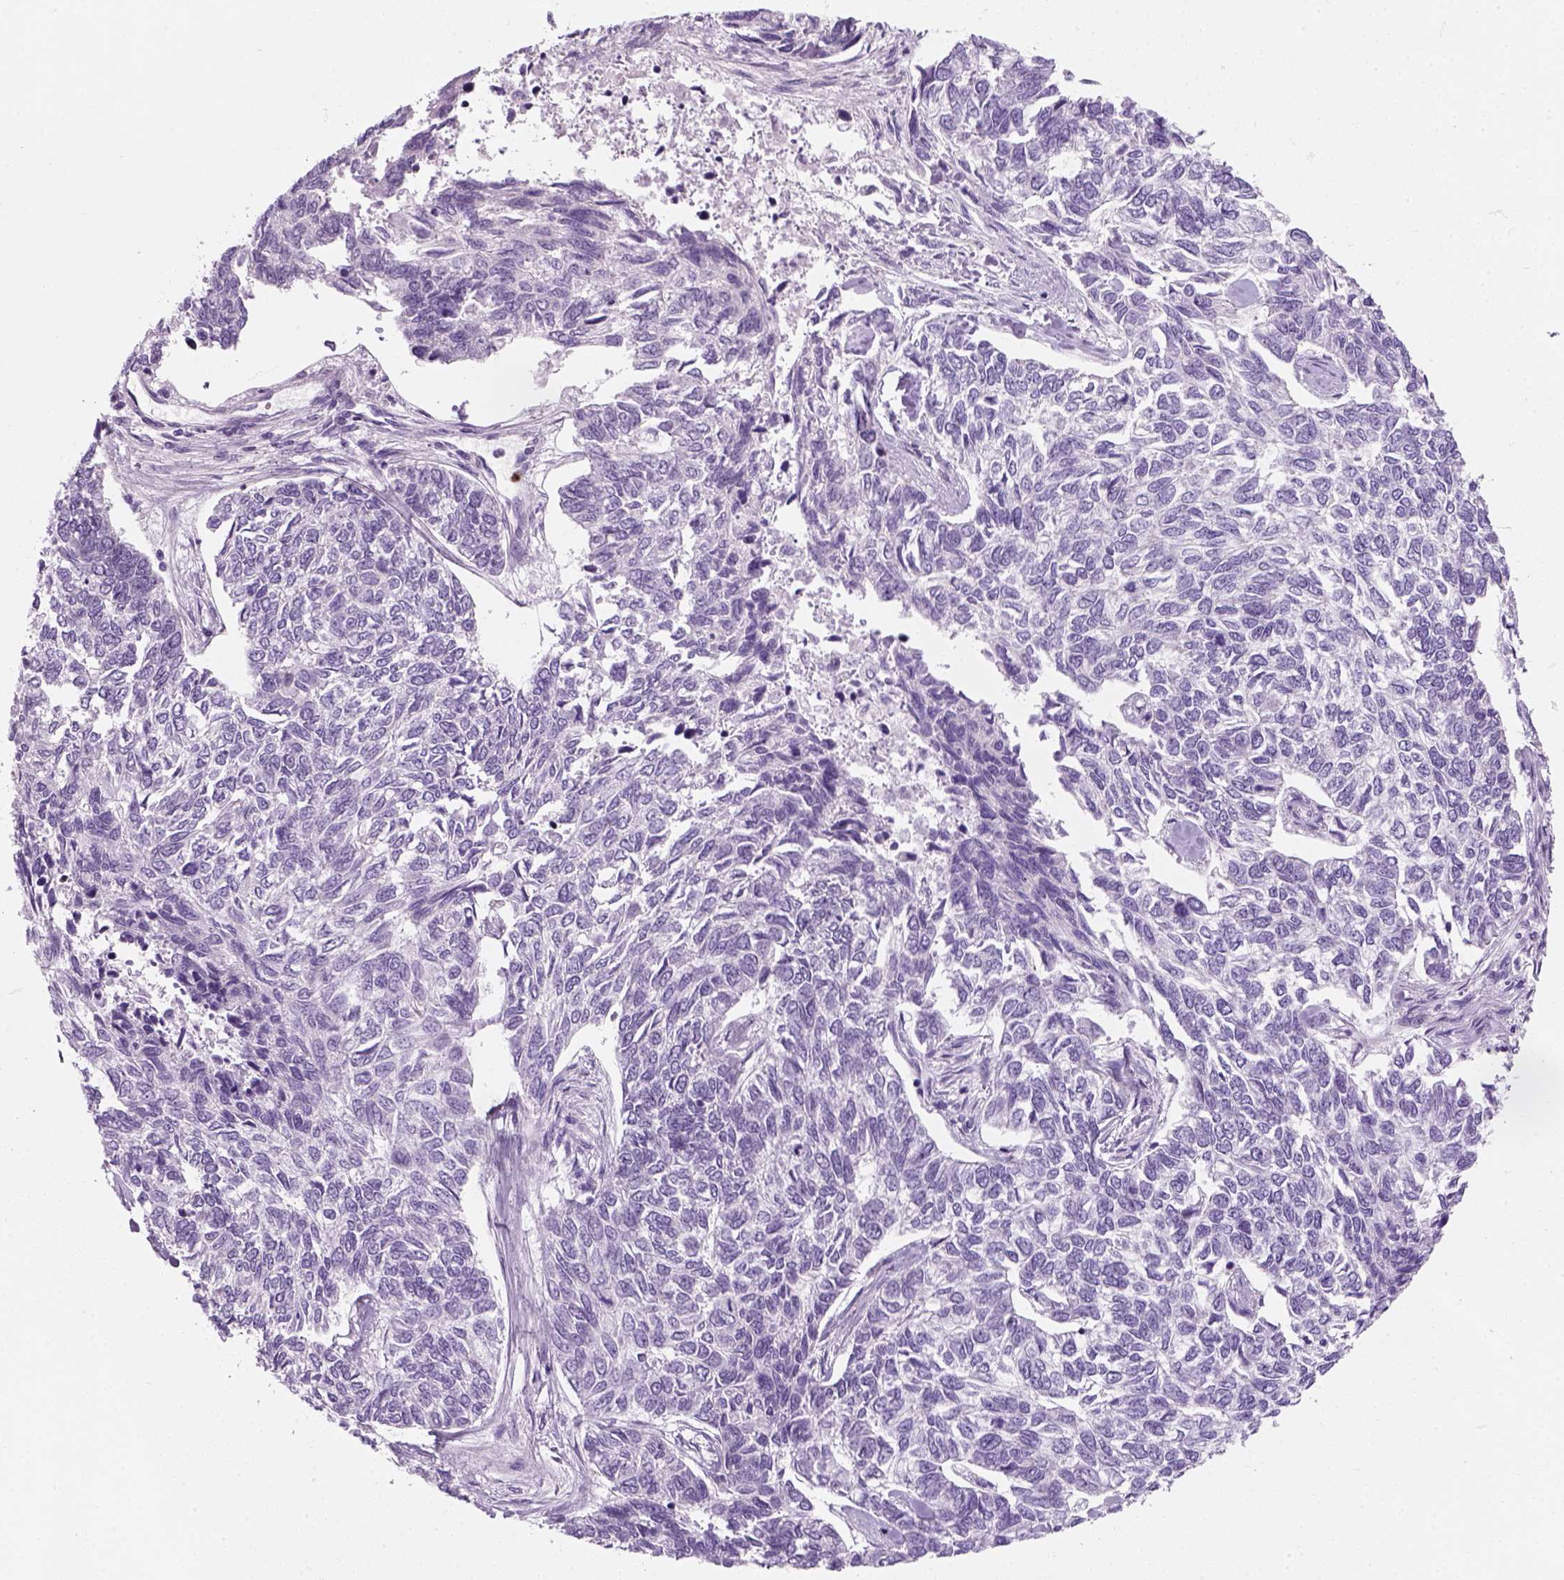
{"staining": {"intensity": "negative", "quantity": "none", "location": "none"}, "tissue": "skin cancer", "cell_type": "Tumor cells", "image_type": "cancer", "snomed": [{"axis": "morphology", "description": "Basal cell carcinoma"}, {"axis": "topography", "description": "Skin"}], "caption": "The image shows no significant staining in tumor cells of basal cell carcinoma (skin).", "gene": "IL4", "patient": {"sex": "female", "age": 65}}